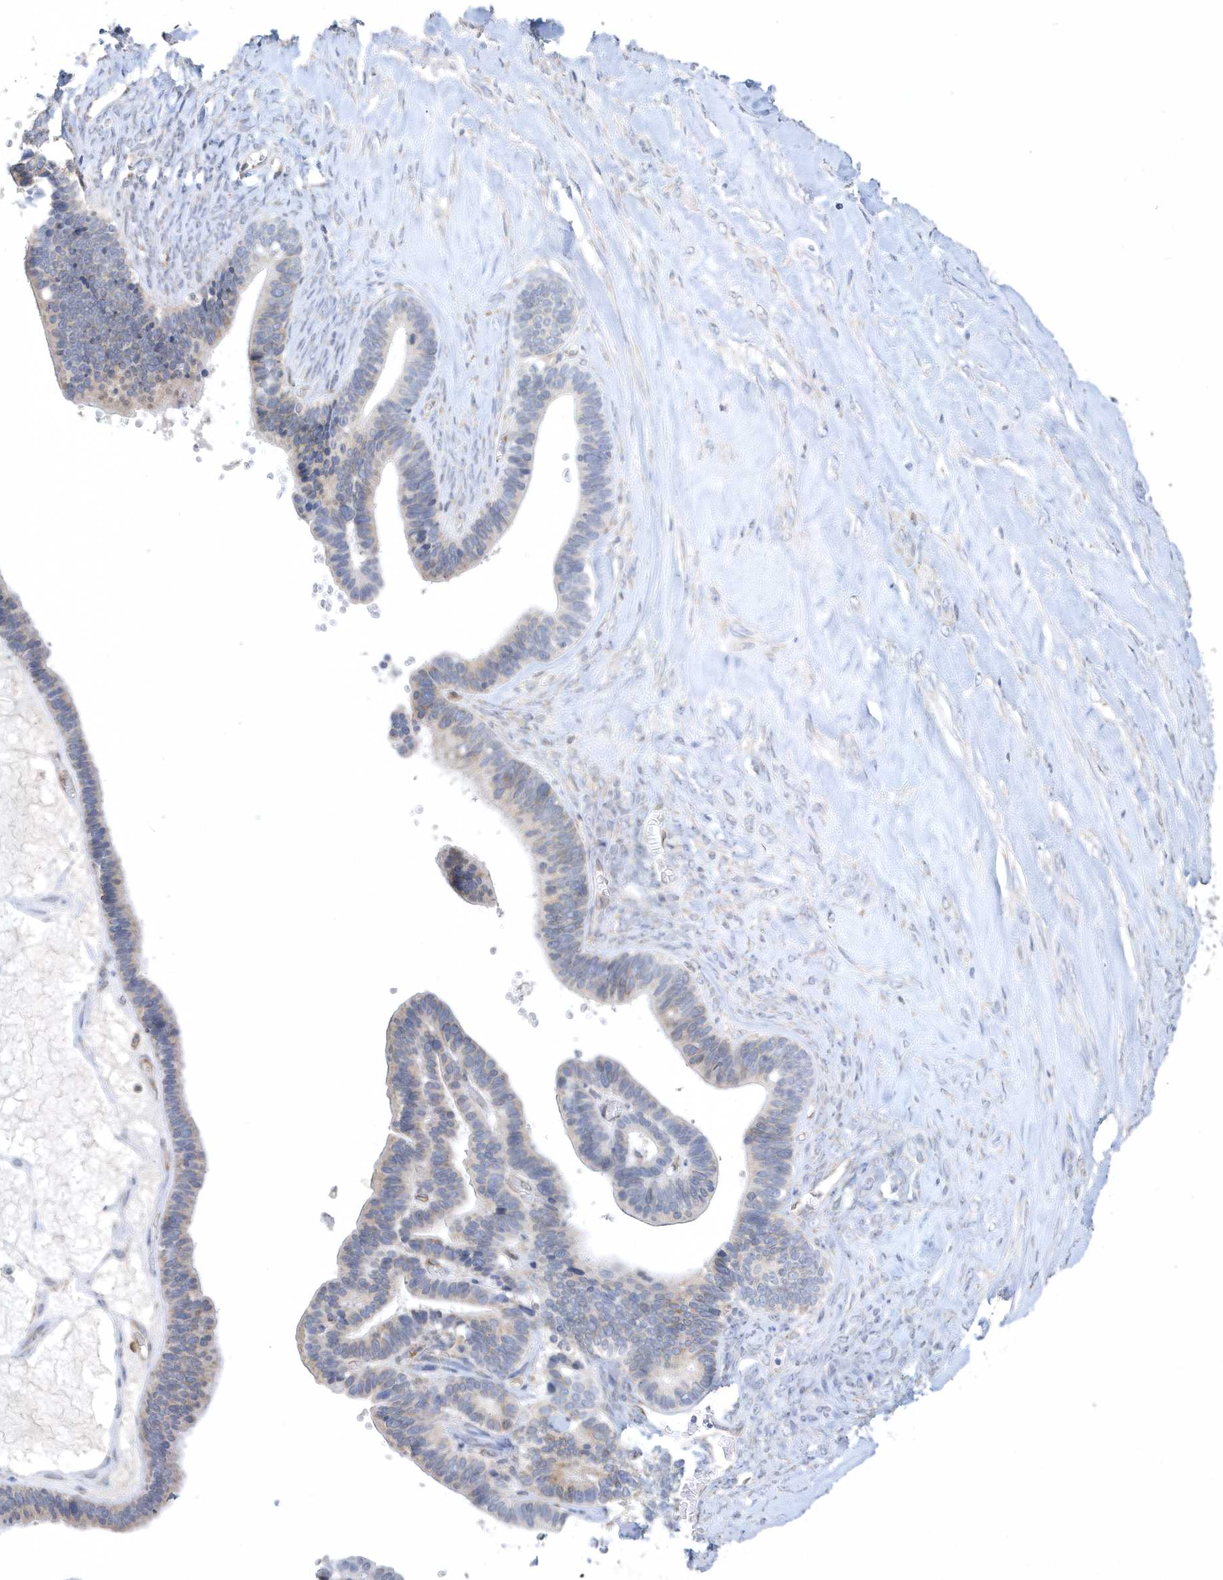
{"staining": {"intensity": "weak", "quantity": "<25%", "location": "cytoplasmic/membranous"}, "tissue": "ovarian cancer", "cell_type": "Tumor cells", "image_type": "cancer", "snomed": [{"axis": "morphology", "description": "Cystadenocarcinoma, serous, NOS"}, {"axis": "topography", "description": "Ovary"}], "caption": "Immunohistochemical staining of ovarian cancer (serous cystadenocarcinoma) shows no significant positivity in tumor cells.", "gene": "DGAT1", "patient": {"sex": "female", "age": 56}}